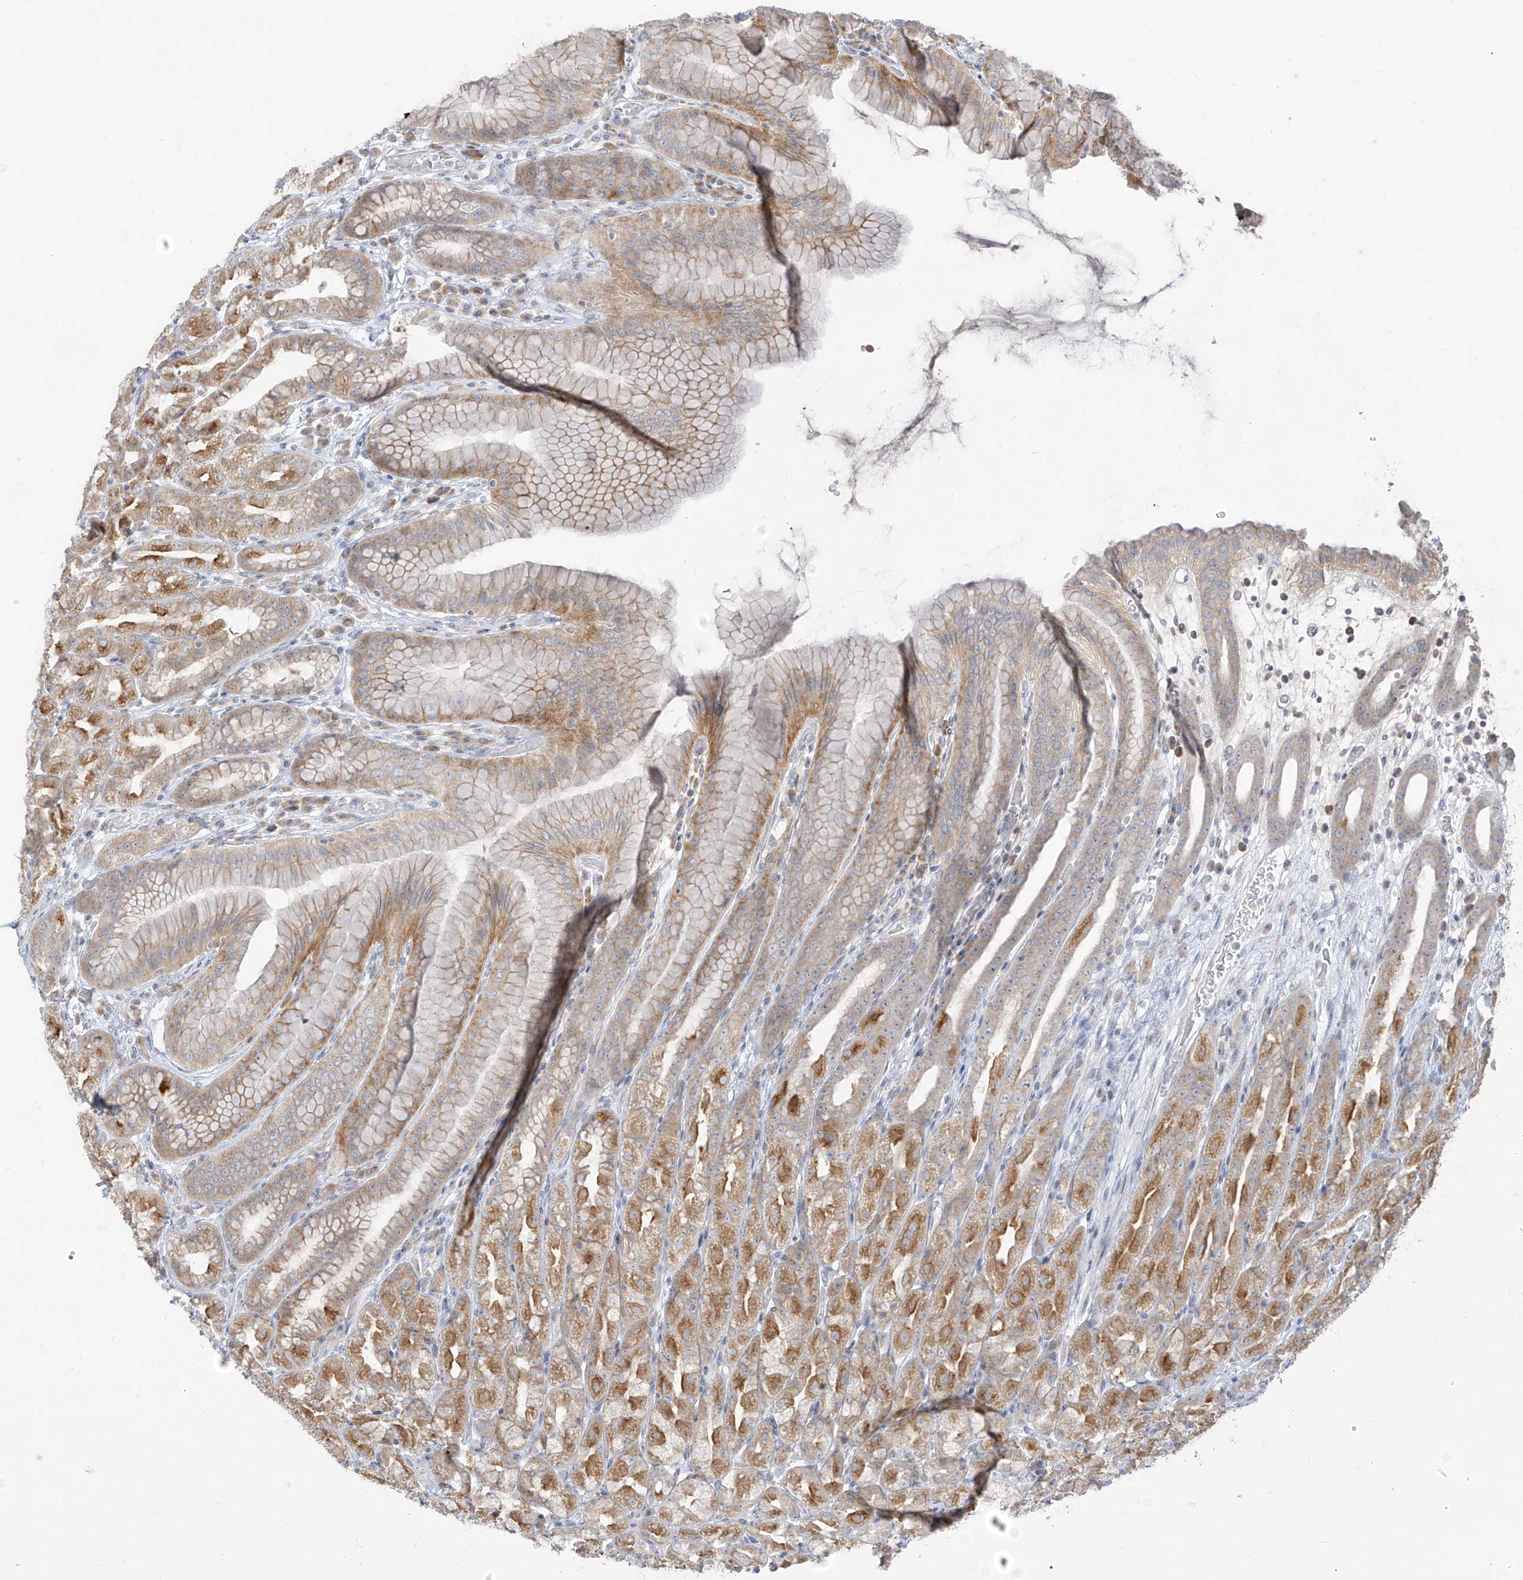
{"staining": {"intensity": "moderate", "quantity": "25%-75%", "location": "cytoplasmic/membranous"}, "tissue": "stomach", "cell_type": "Glandular cells", "image_type": "normal", "snomed": [{"axis": "morphology", "description": "Normal tissue, NOS"}, {"axis": "topography", "description": "Stomach, upper"}], "caption": "Stomach stained for a protein (brown) reveals moderate cytoplasmic/membranous positive staining in about 25%-75% of glandular cells.", "gene": "C2orf42", "patient": {"sex": "male", "age": 68}}